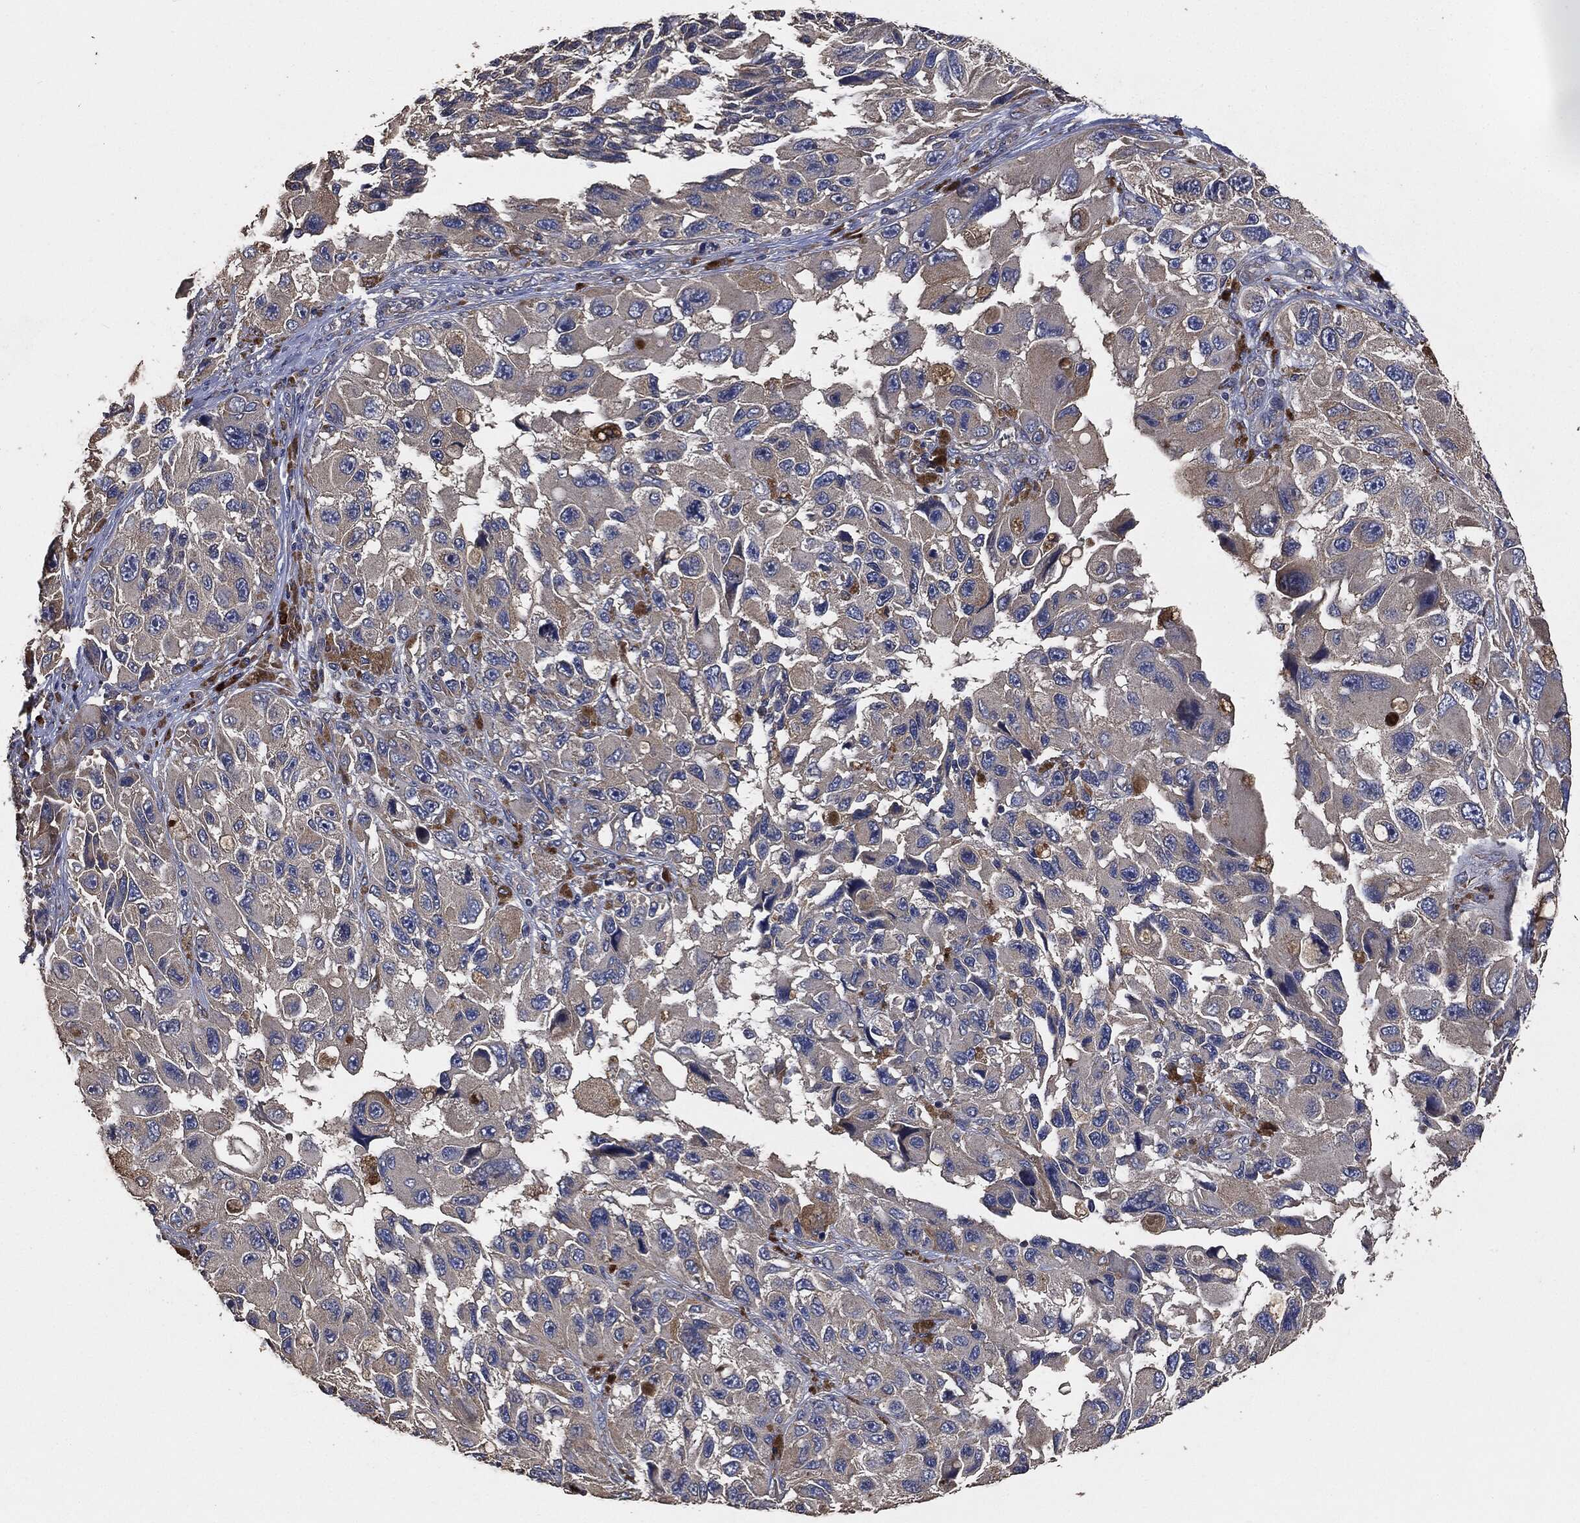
{"staining": {"intensity": "moderate", "quantity": "<25%", "location": "cytoplasmic/membranous"}, "tissue": "melanoma", "cell_type": "Tumor cells", "image_type": "cancer", "snomed": [{"axis": "morphology", "description": "Malignant melanoma, NOS"}, {"axis": "topography", "description": "Skin"}], "caption": "Human malignant melanoma stained with a brown dye shows moderate cytoplasmic/membranous positive positivity in about <25% of tumor cells.", "gene": "STK3", "patient": {"sex": "female", "age": 73}}